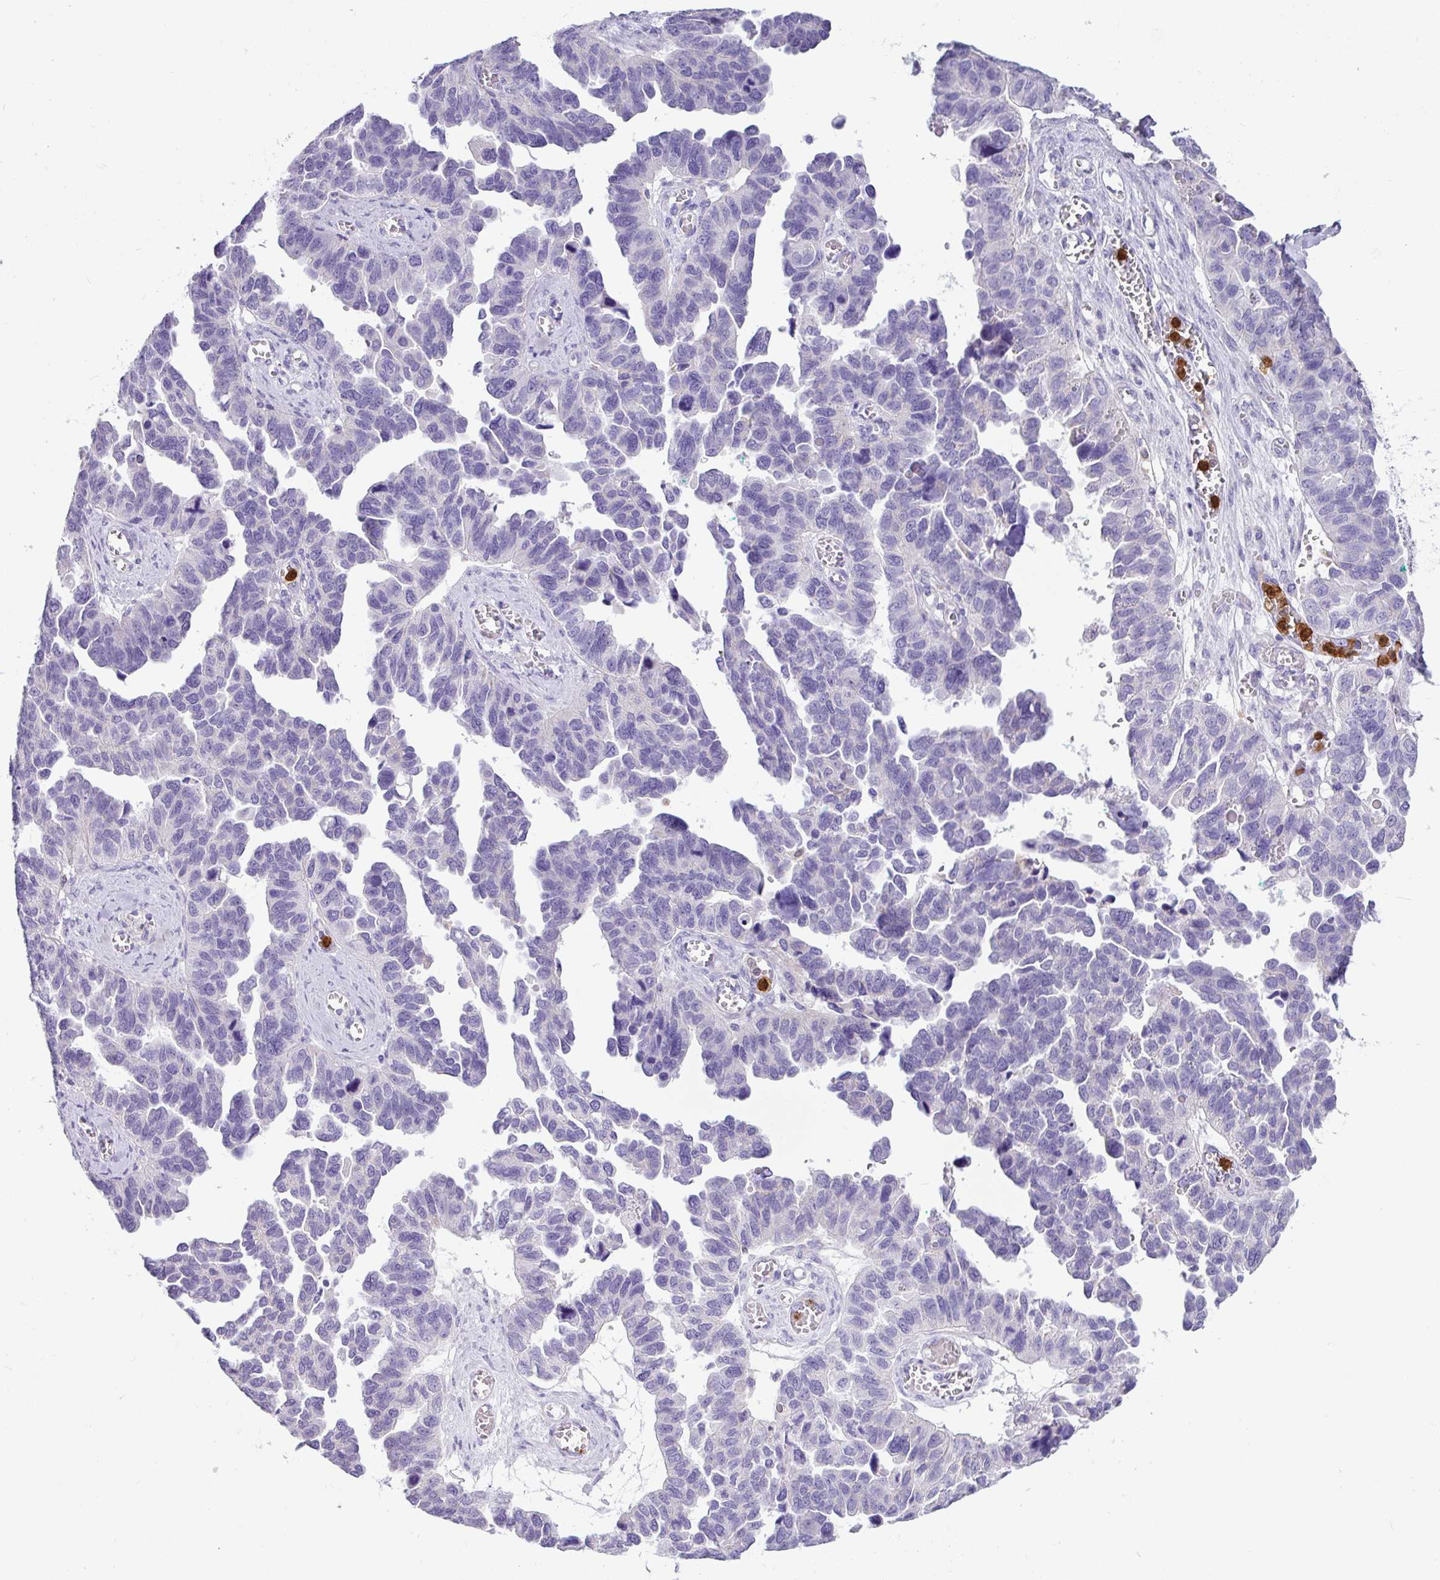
{"staining": {"intensity": "negative", "quantity": "none", "location": "none"}, "tissue": "ovarian cancer", "cell_type": "Tumor cells", "image_type": "cancer", "snomed": [{"axis": "morphology", "description": "Cystadenocarcinoma, serous, NOS"}, {"axis": "topography", "description": "Ovary"}], "caption": "There is no significant positivity in tumor cells of serous cystadenocarcinoma (ovarian).", "gene": "SH2D3C", "patient": {"sex": "female", "age": 64}}